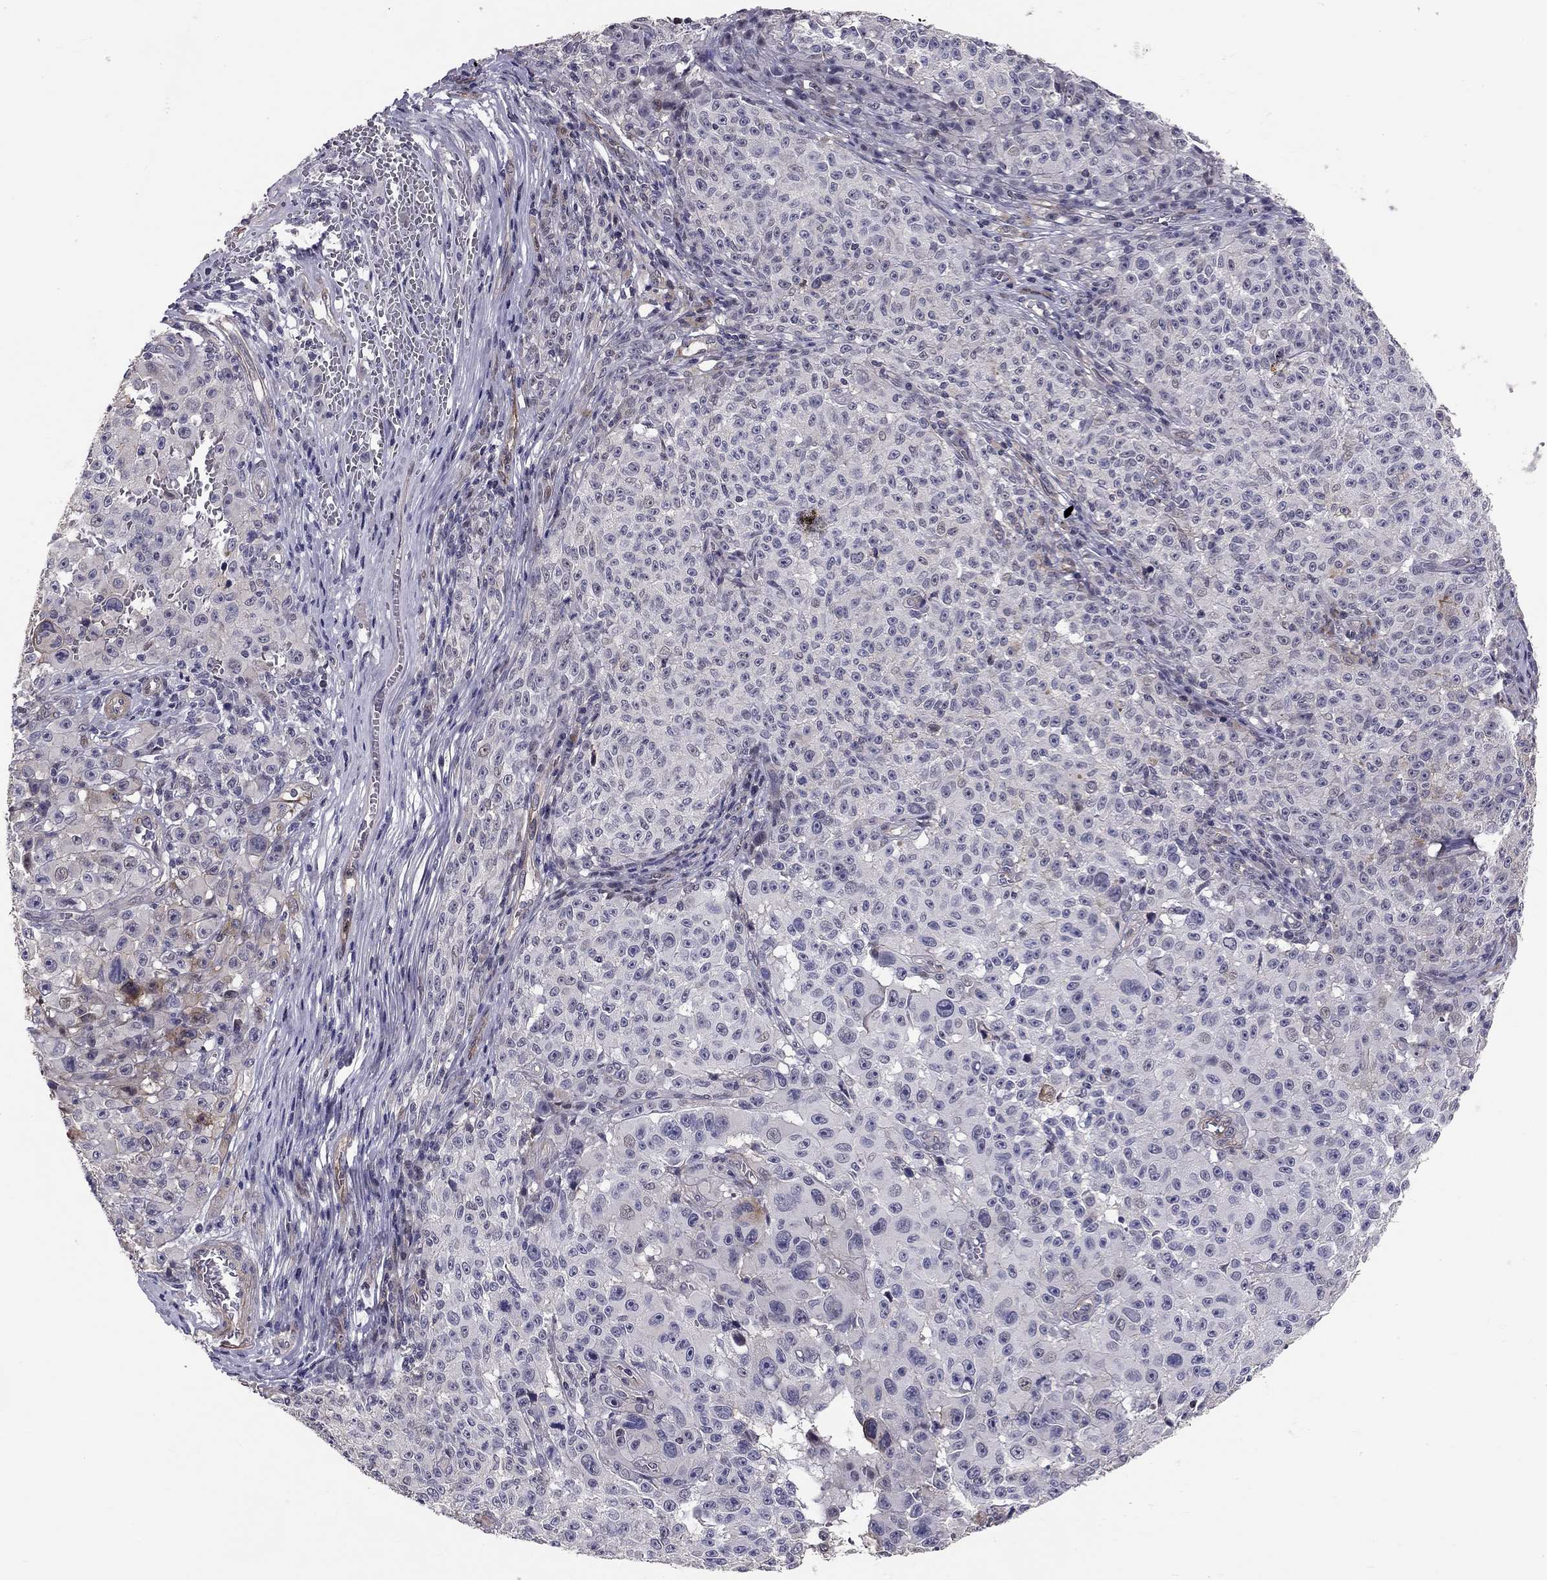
{"staining": {"intensity": "negative", "quantity": "none", "location": "none"}, "tissue": "melanoma", "cell_type": "Tumor cells", "image_type": "cancer", "snomed": [{"axis": "morphology", "description": "Malignant melanoma, NOS"}, {"axis": "topography", "description": "Skin"}], "caption": "This is an IHC image of melanoma. There is no expression in tumor cells.", "gene": "GJB4", "patient": {"sex": "female", "age": 82}}